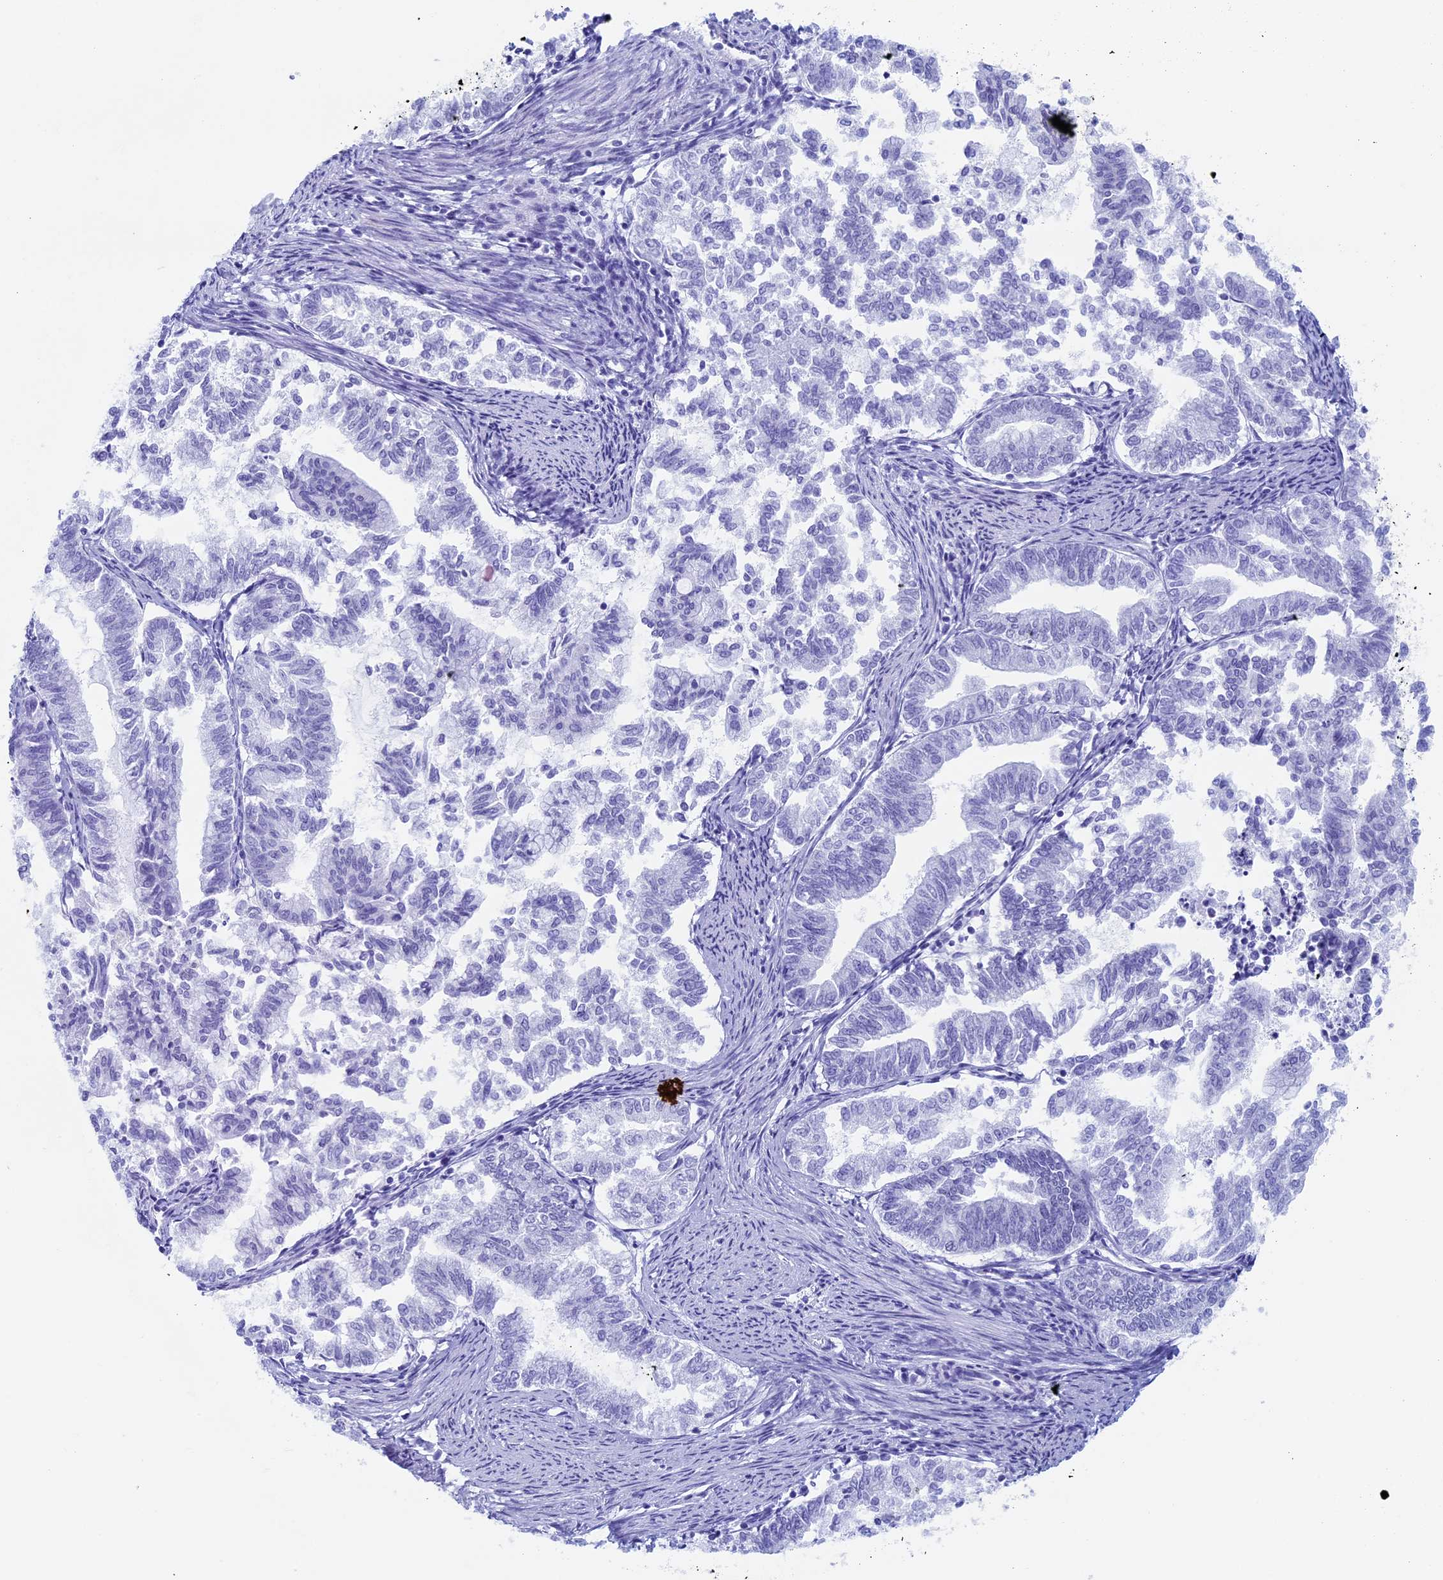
{"staining": {"intensity": "negative", "quantity": "none", "location": "none"}, "tissue": "endometrial cancer", "cell_type": "Tumor cells", "image_type": "cancer", "snomed": [{"axis": "morphology", "description": "Adenocarcinoma, NOS"}, {"axis": "topography", "description": "Endometrium"}], "caption": "This is a image of immunohistochemistry (IHC) staining of endometrial cancer, which shows no staining in tumor cells.", "gene": "RCCD1", "patient": {"sex": "female", "age": 79}}